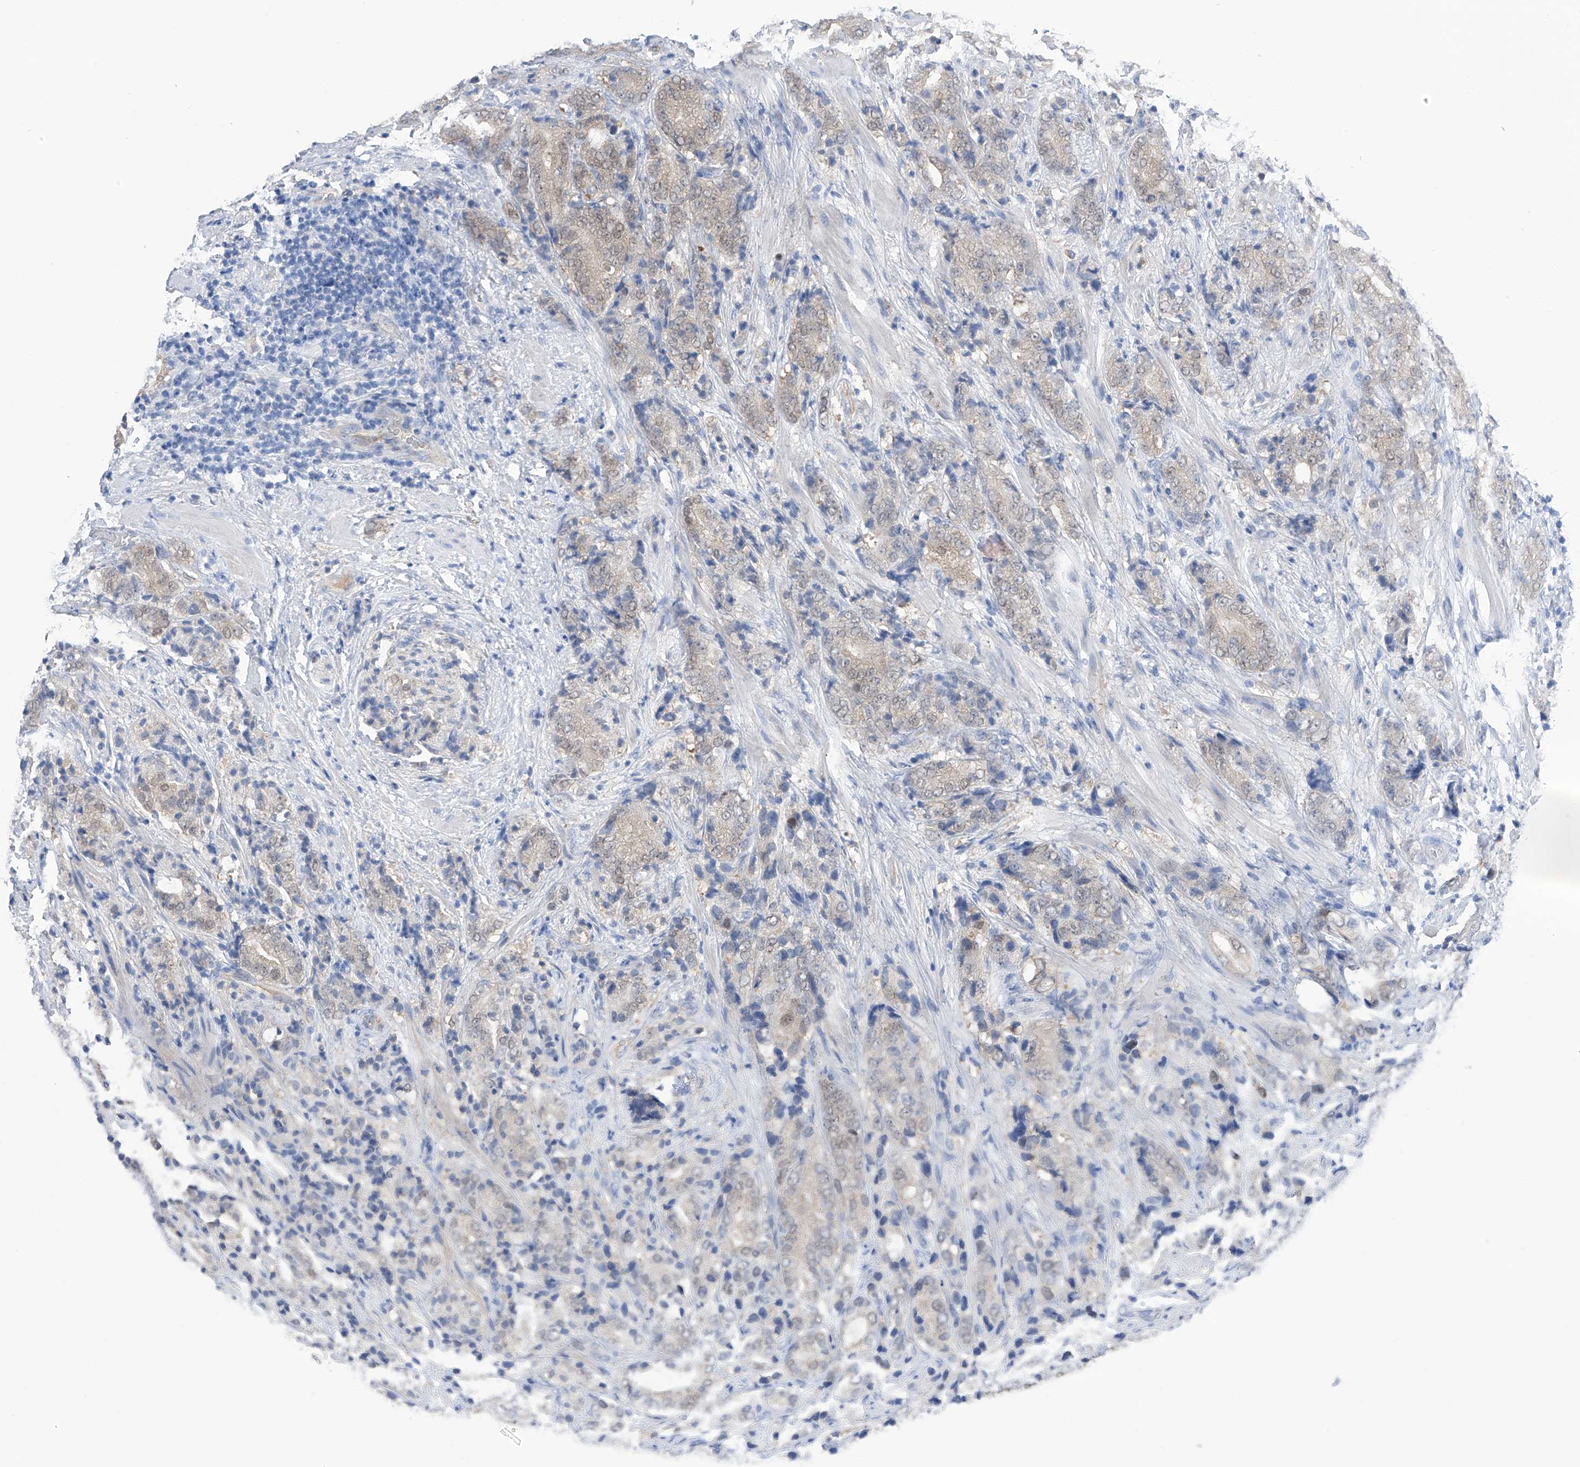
{"staining": {"intensity": "weak", "quantity": "25%-75%", "location": "cytoplasmic/membranous,nuclear"}, "tissue": "prostate cancer", "cell_type": "Tumor cells", "image_type": "cancer", "snomed": [{"axis": "morphology", "description": "Adenocarcinoma, High grade"}, {"axis": "topography", "description": "Prostate"}], "caption": "DAB (3,3'-diaminobenzidine) immunohistochemical staining of prostate high-grade adenocarcinoma reveals weak cytoplasmic/membranous and nuclear protein positivity in about 25%-75% of tumor cells.", "gene": "PGM3", "patient": {"sex": "male", "age": 57}}